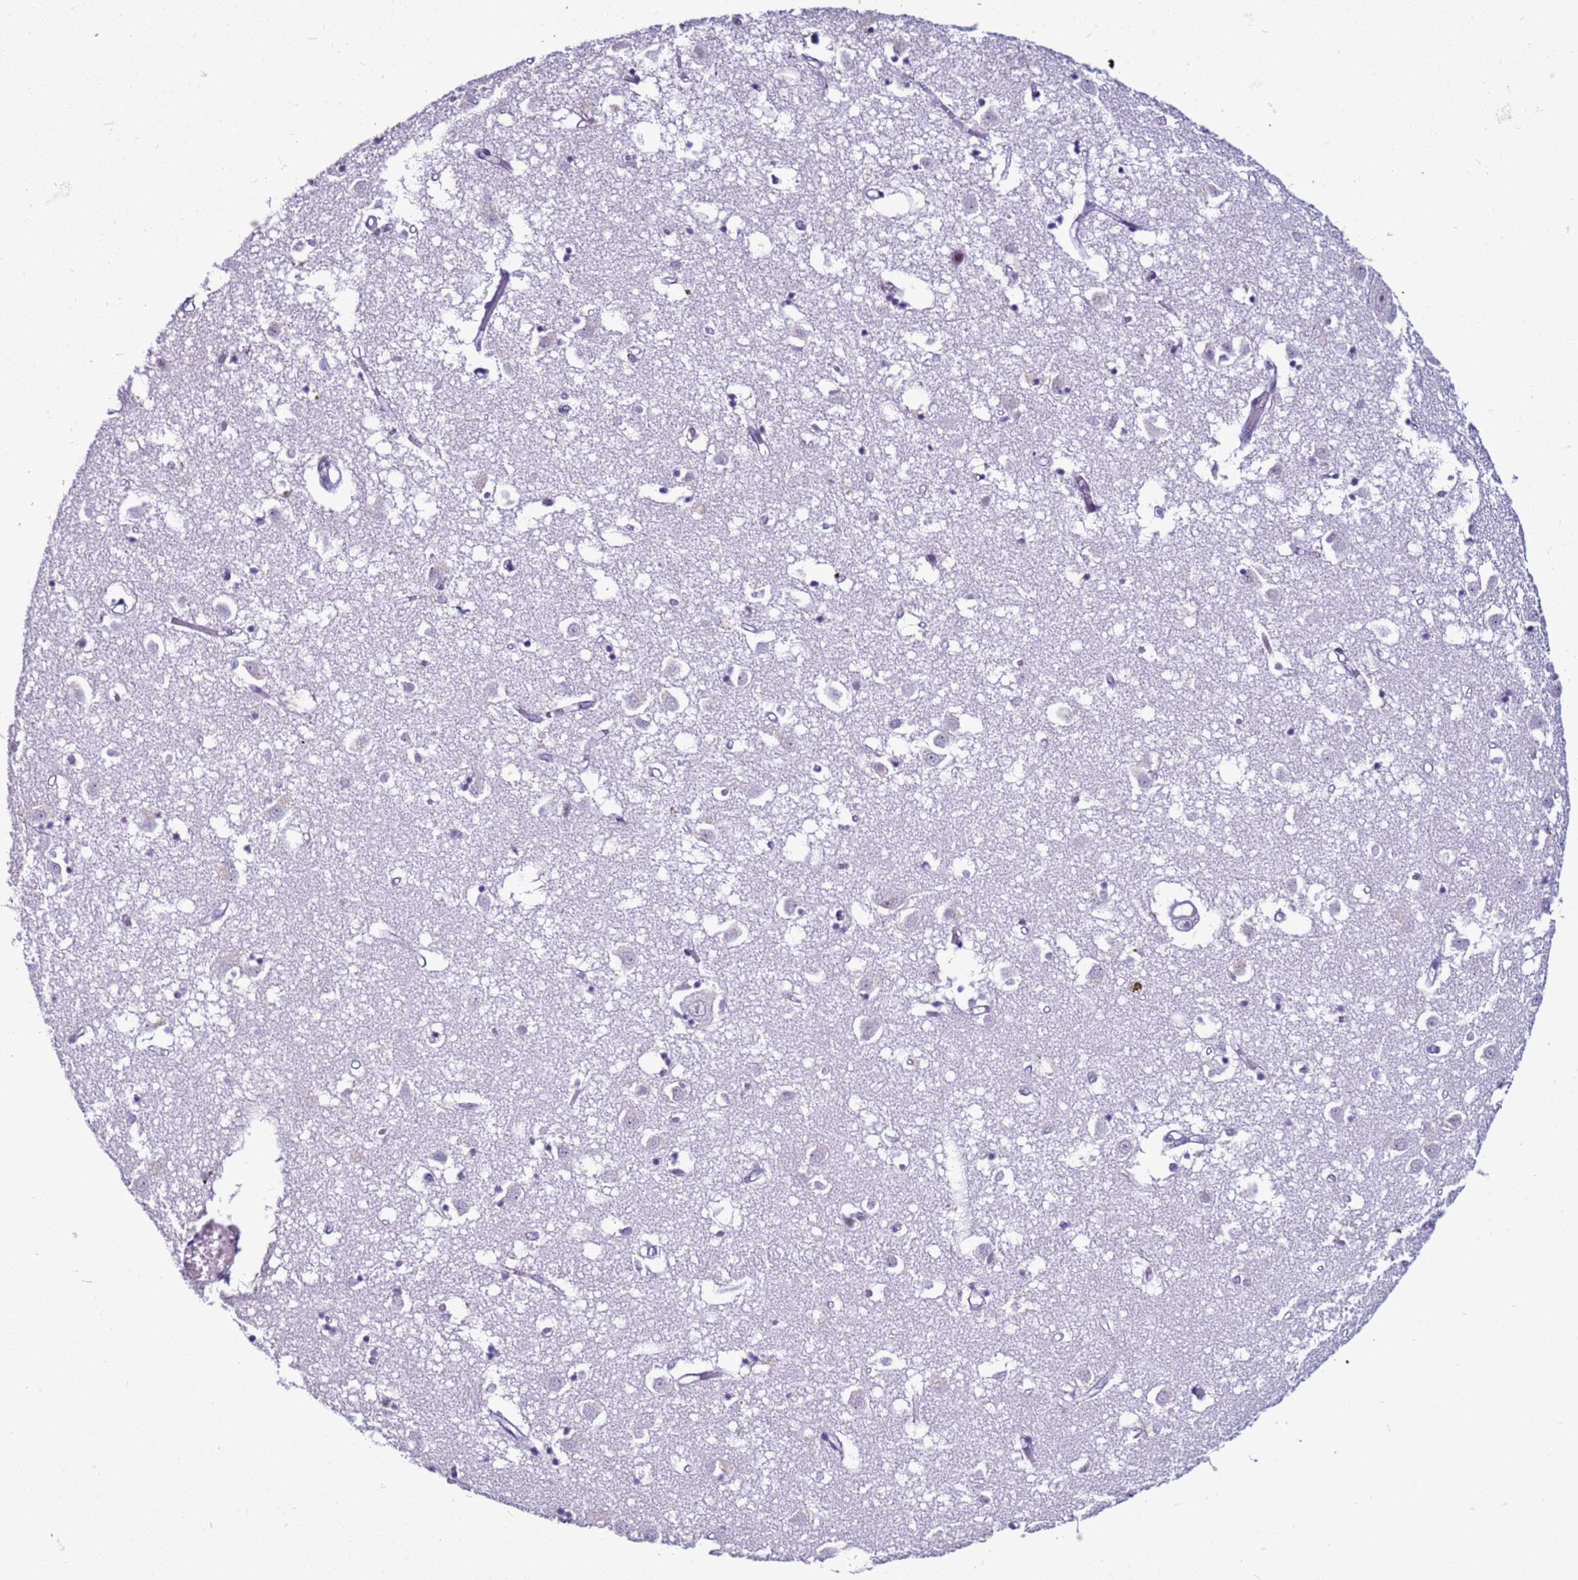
{"staining": {"intensity": "negative", "quantity": "none", "location": "none"}, "tissue": "caudate", "cell_type": "Glial cells", "image_type": "normal", "snomed": [{"axis": "morphology", "description": "Normal tissue, NOS"}, {"axis": "topography", "description": "Lateral ventricle wall"}], "caption": "DAB immunohistochemical staining of unremarkable human caudate exhibits no significant expression in glial cells. The staining is performed using DAB brown chromogen with nuclei counter-stained in using hematoxylin.", "gene": "DHX15", "patient": {"sex": "male", "age": 70}}